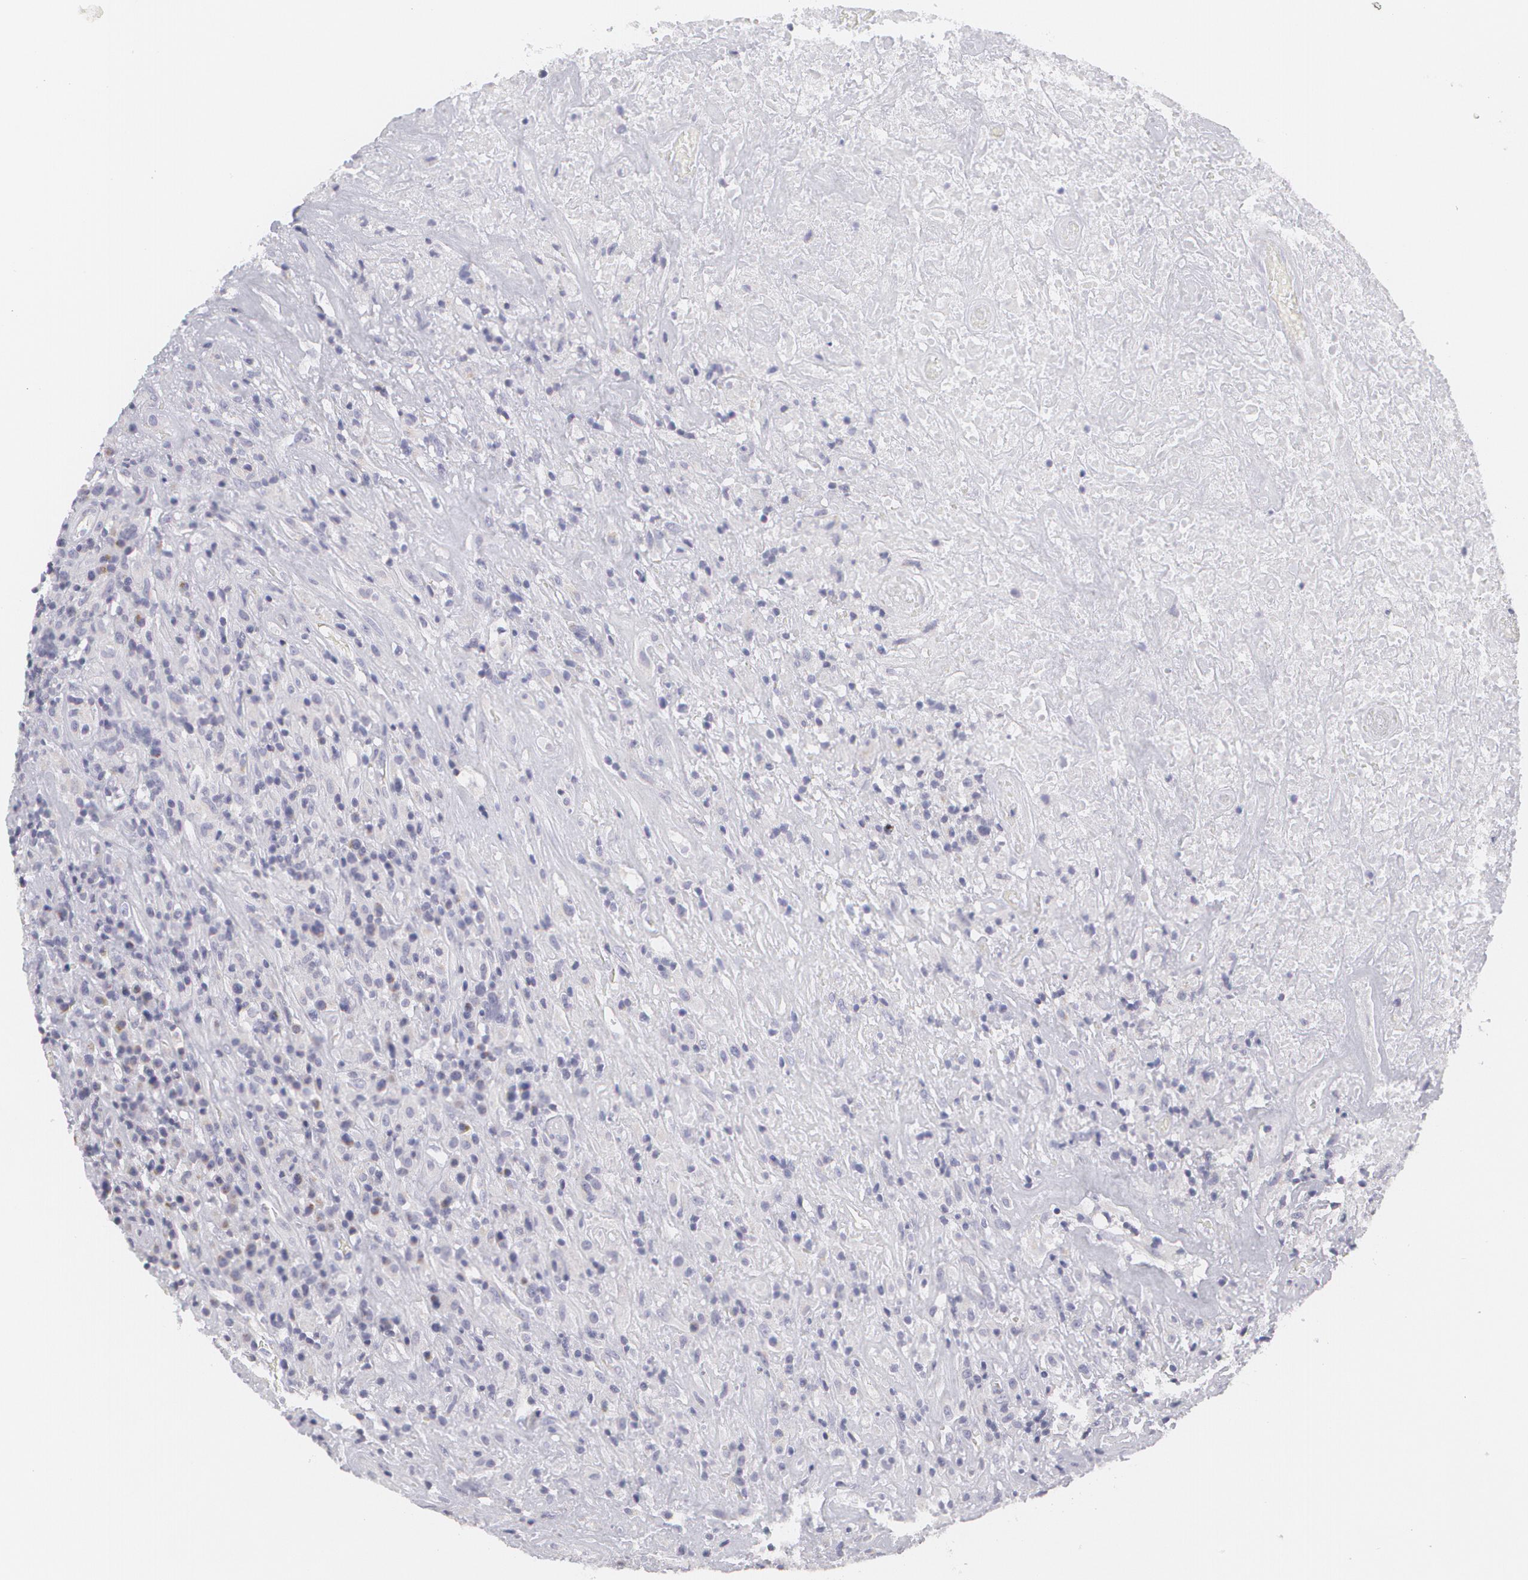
{"staining": {"intensity": "negative", "quantity": "none", "location": "none"}, "tissue": "lymphoma", "cell_type": "Tumor cells", "image_type": "cancer", "snomed": [{"axis": "morphology", "description": "Hodgkin's disease, NOS"}, {"axis": "topography", "description": "Lymph node"}], "caption": "Image shows no protein expression in tumor cells of Hodgkin's disease tissue.", "gene": "MBNL3", "patient": {"sex": "male", "age": 46}}